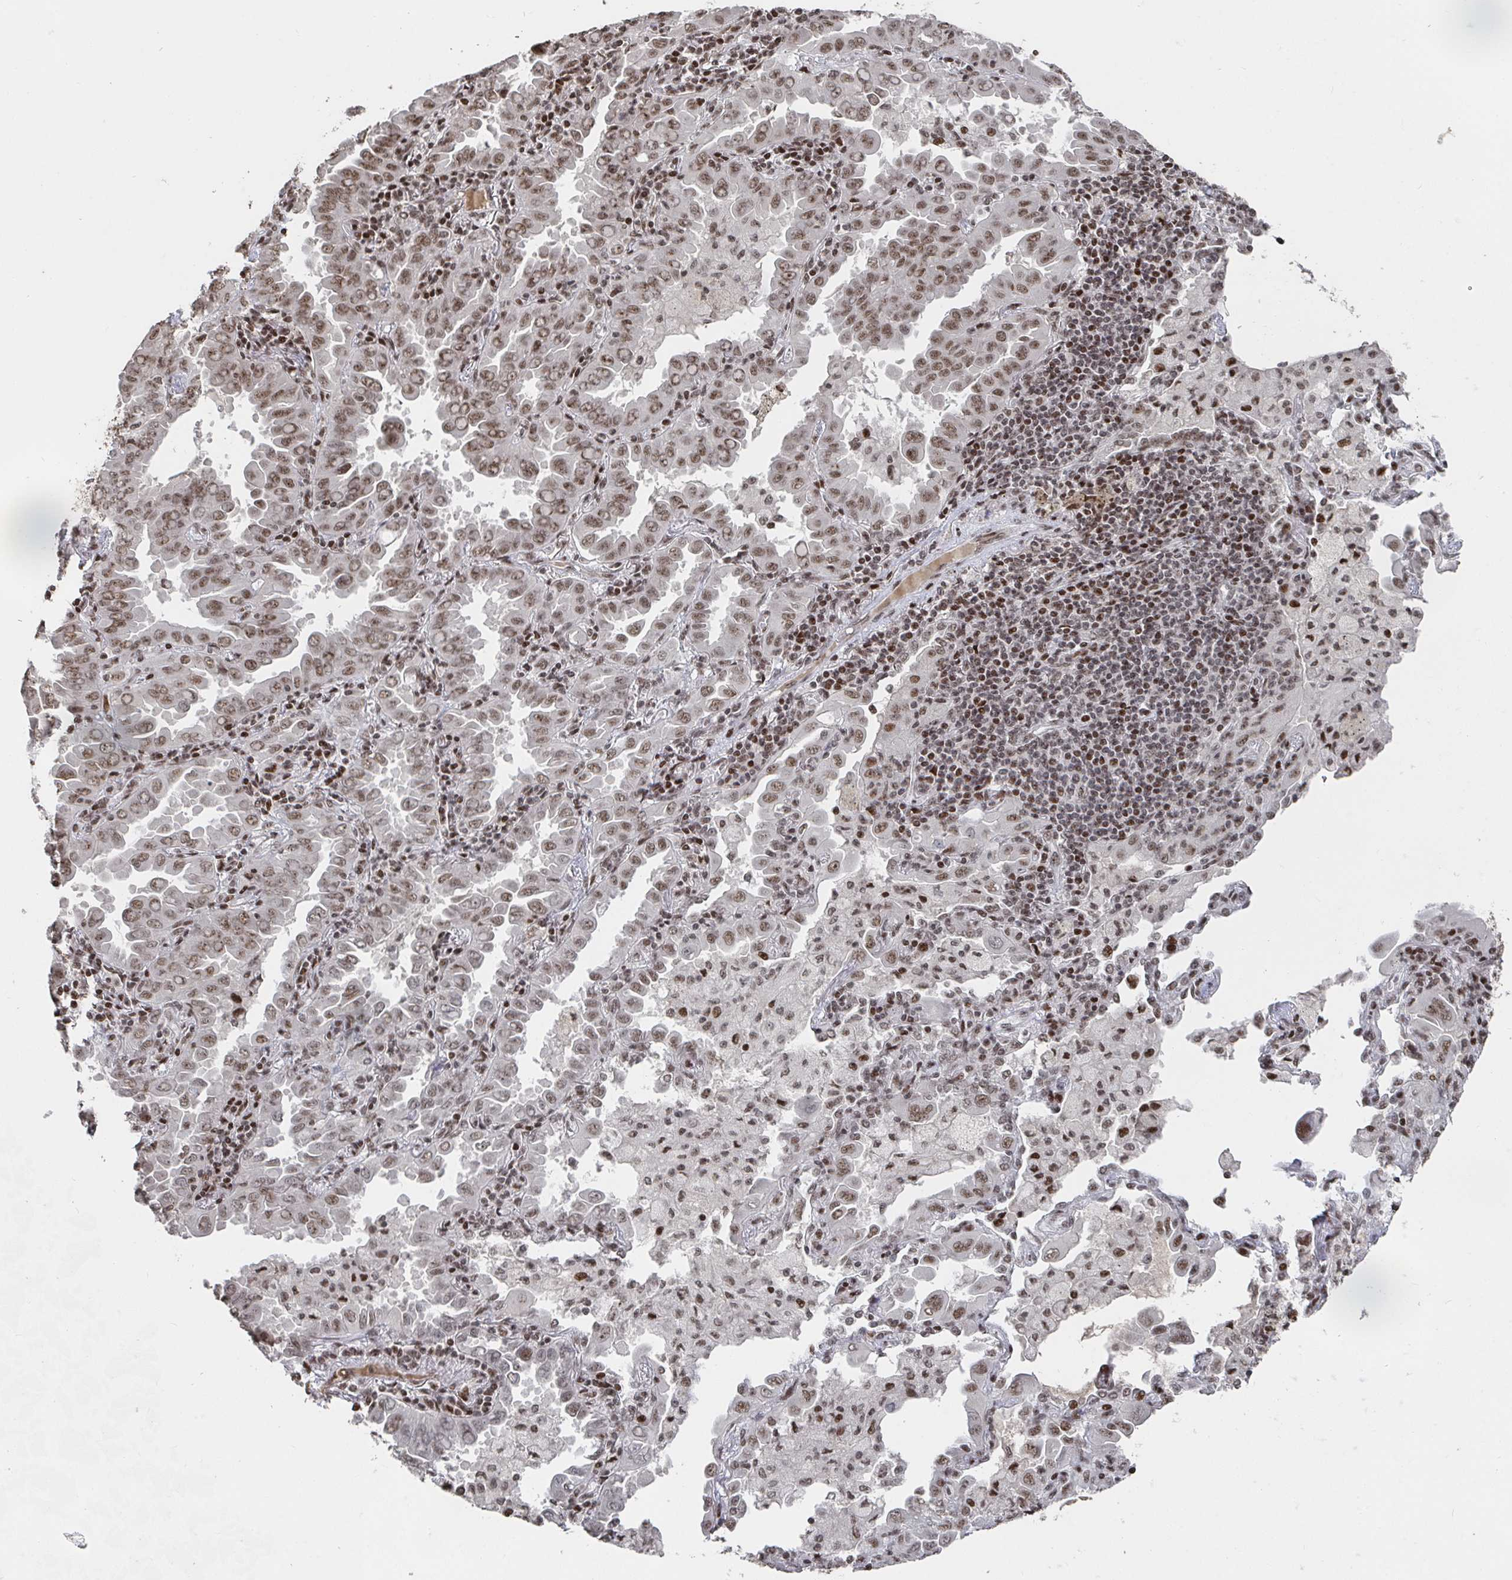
{"staining": {"intensity": "moderate", "quantity": "25%-75%", "location": "nuclear"}, "tissue": "lung cancer", "cell_type": "Tumor cells", "image_type": "cancer", "snomed": [{"axis": "morphology", "description": "Adenocarcinoma, NOS"}, {"axis": "topography", "description": "Lung"}], "caption": "Tumor cells display moderate nuclear positivity in about 25%-75% of cells in lung cancer (adenocarcinoma).", "gene": "ZDHHC12", "patient": {"sex": "male", "age": 64}}